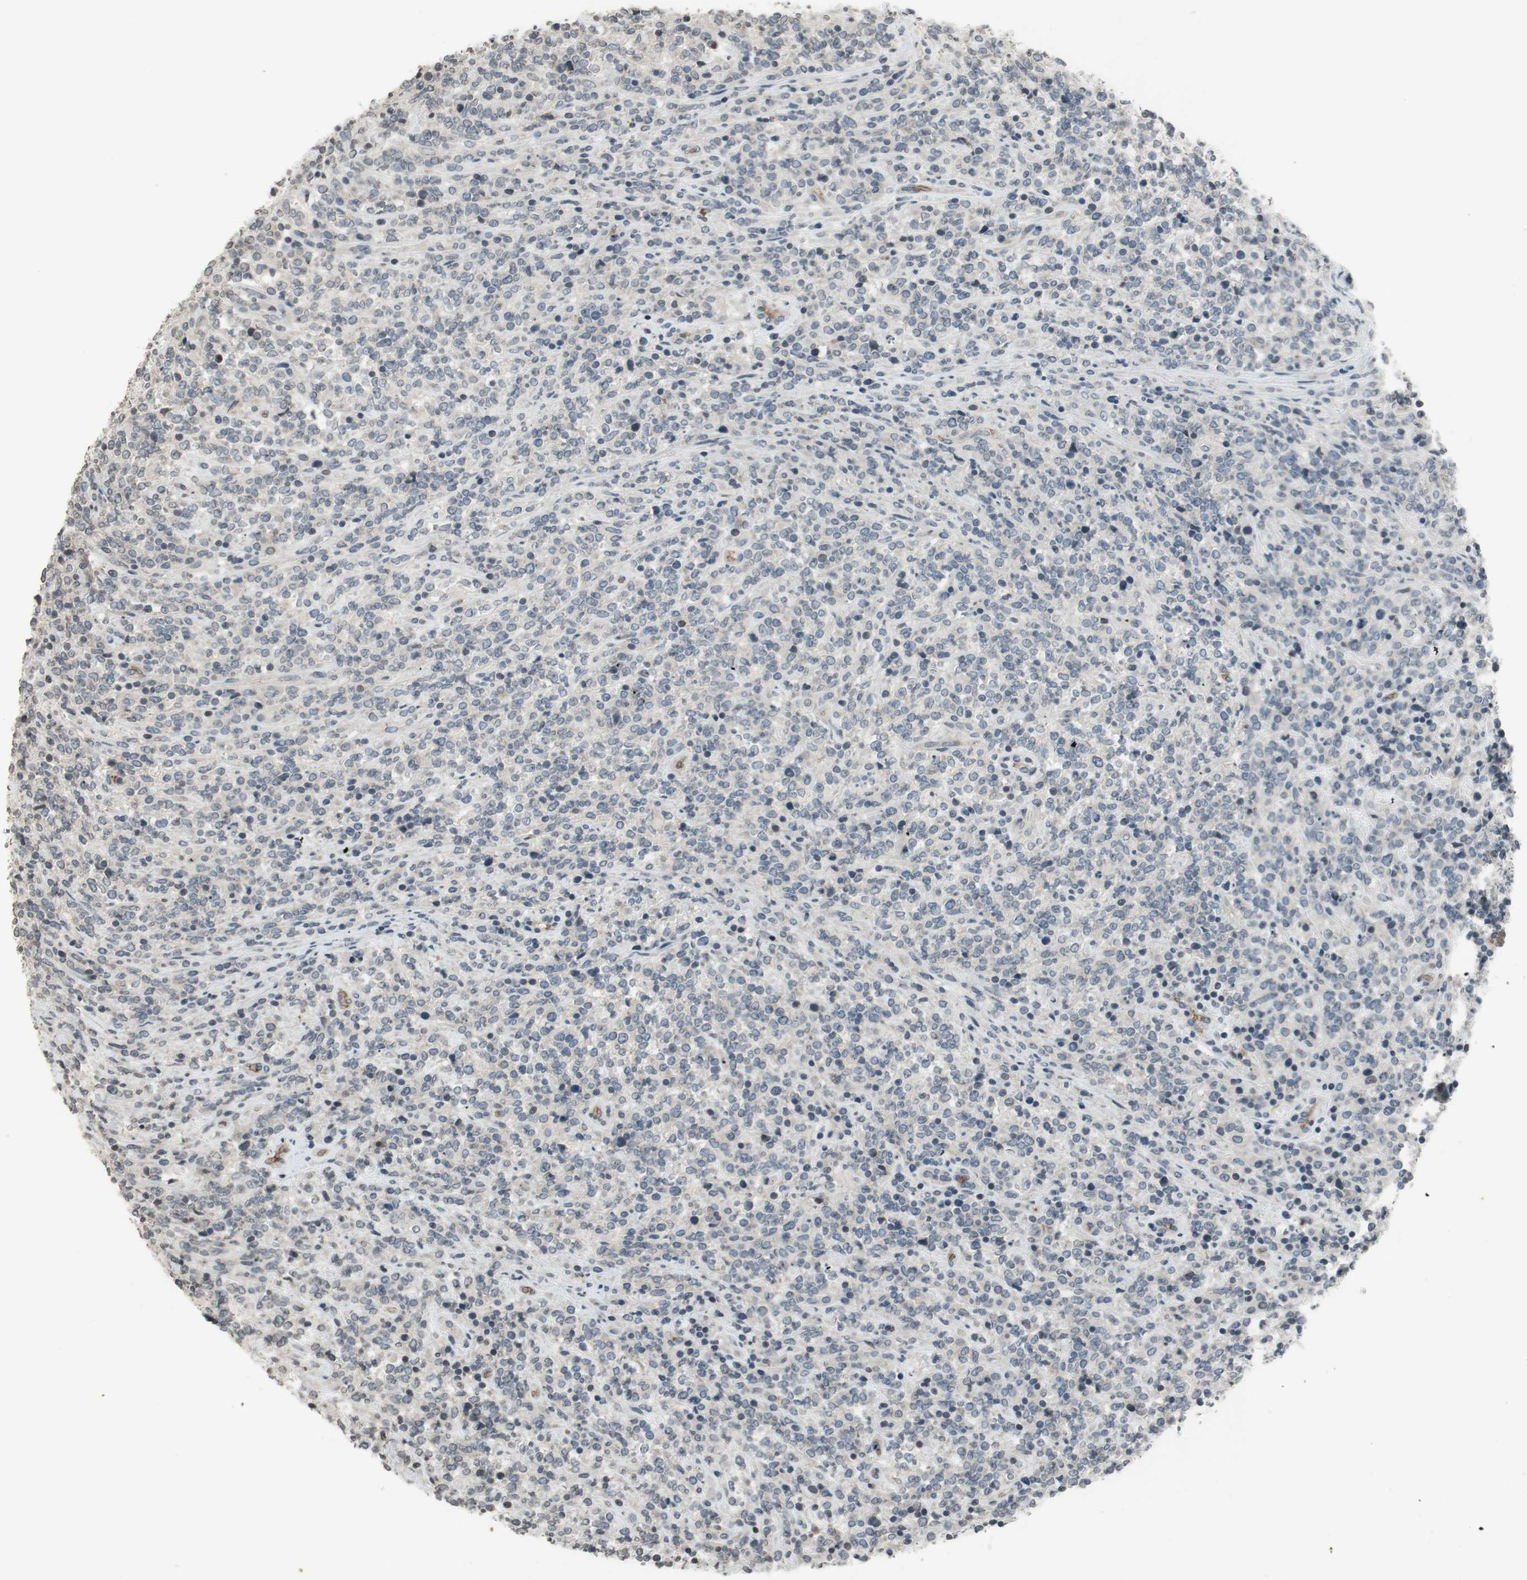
{"staining": {"intensity": "negative", "quantity": "none", "location": "none"}, "tissue": "lymphoma", "cell_type": "Tumor cells", "image_type": "cancer", "snomed": [{"axis": "morphology", "description": "Malignant lymphoma, non-Hodgkin's type, High grade"}, {"axis": "topography", "description": "Soft tissue"}], "caption": "DAB immunohistochemical staining of lymphoma displays no significant positivity in tumor cells.", "gene": "GYPC", "patient": {"sex": "male", "age": 18}}